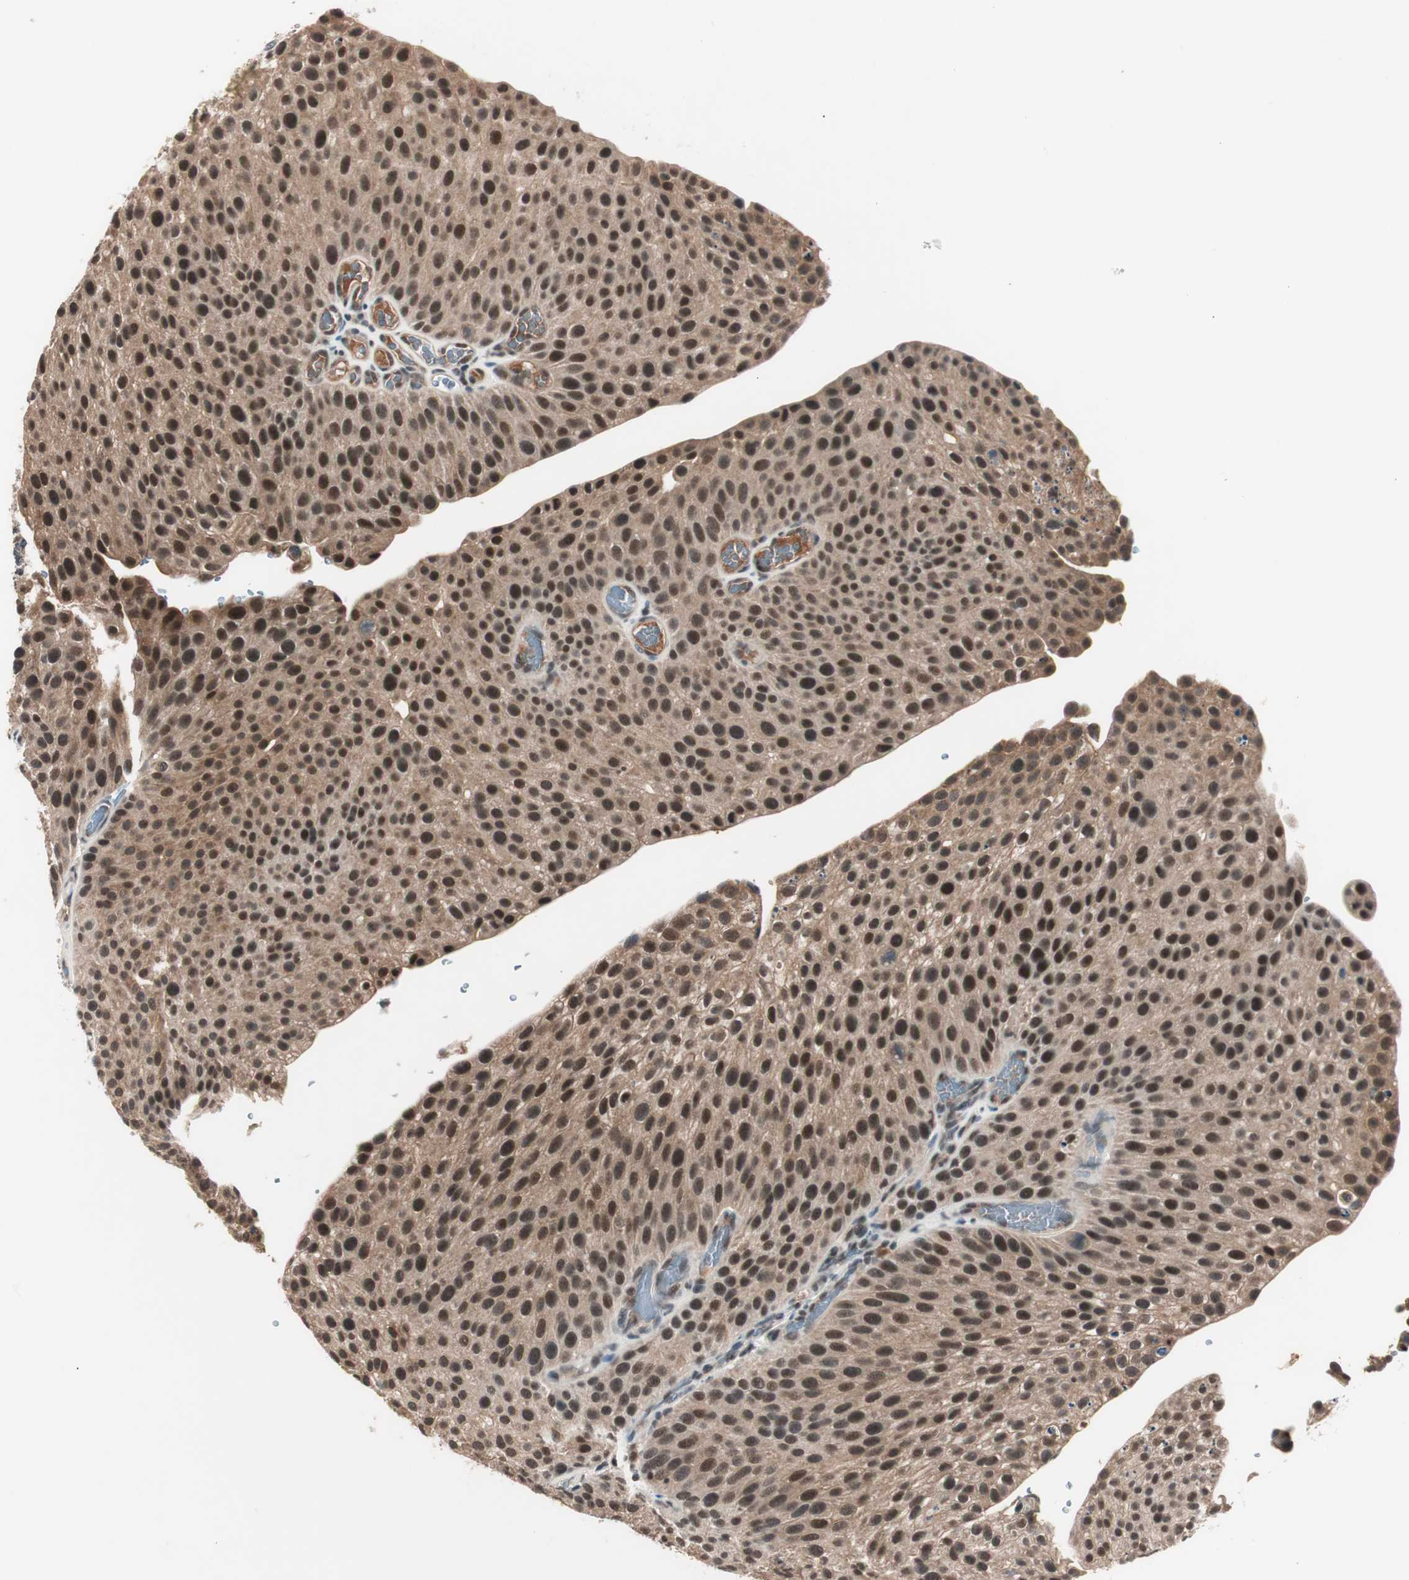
{"staining": {"intensity": "moderate", "quantity": ">75%", "location": "cytoplasmic/membranous,nuclear"}, "tissue": "urothelial cancer", "cell_type": "Tumor cells", "image_type": "cancer", "snomed": [{"axis": "morphology", "description": "Urothelial carcinoma, Low grade"}, {"axis": "topography", "description": "Smooth muscle"}, {"axis": "topography", "description": "Urinary bladder"}], "caption": "Human urothelial carcinoma (low-grade) stained with a brown dye shows moderate cytoplasmic/membranous and nuclear positive staining in about >75% of tumor cells.", "gene": "NFRKB", "patient": {"sex": "male", "age": 60}}